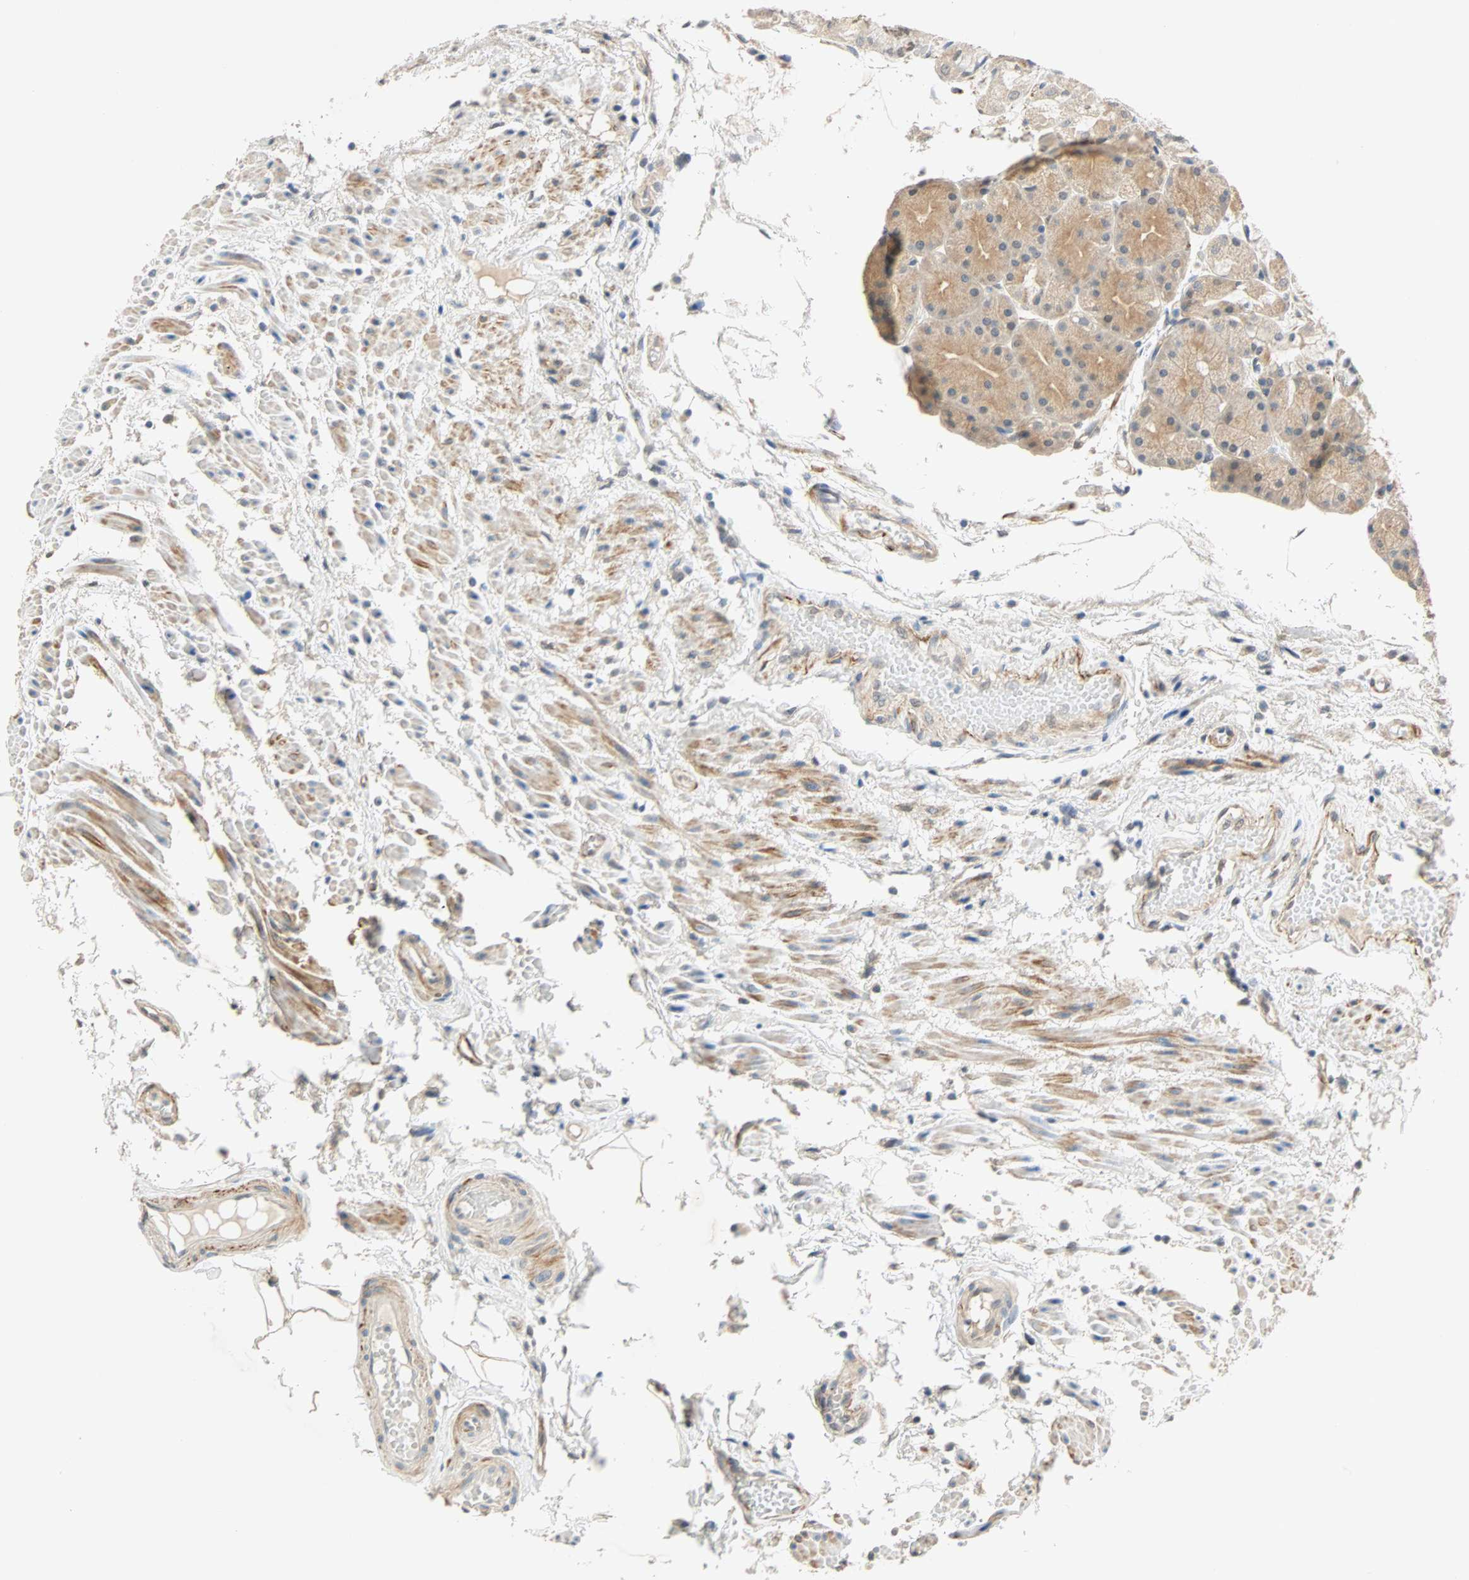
{"staining": {"intensity": "moderate", "quantity": "25%-75%", "location": "cytoplasmic/membranous"}, "tissue": "stomach", "cell_type": "Glandular cells", "image_type": "normal", "snomed": [{"axis": "morphology", "description": "Normal tissue, NOS"}, {"axis": "topography", "description": "Stomach, upper"}], "caption": "Glandular cells reveal moderate cytoplasmic/membranous positivity in about 25%-75% of cells in normal stomach.", "gene": "QSER1", "patient": {"sex": "male", "age": 72}}